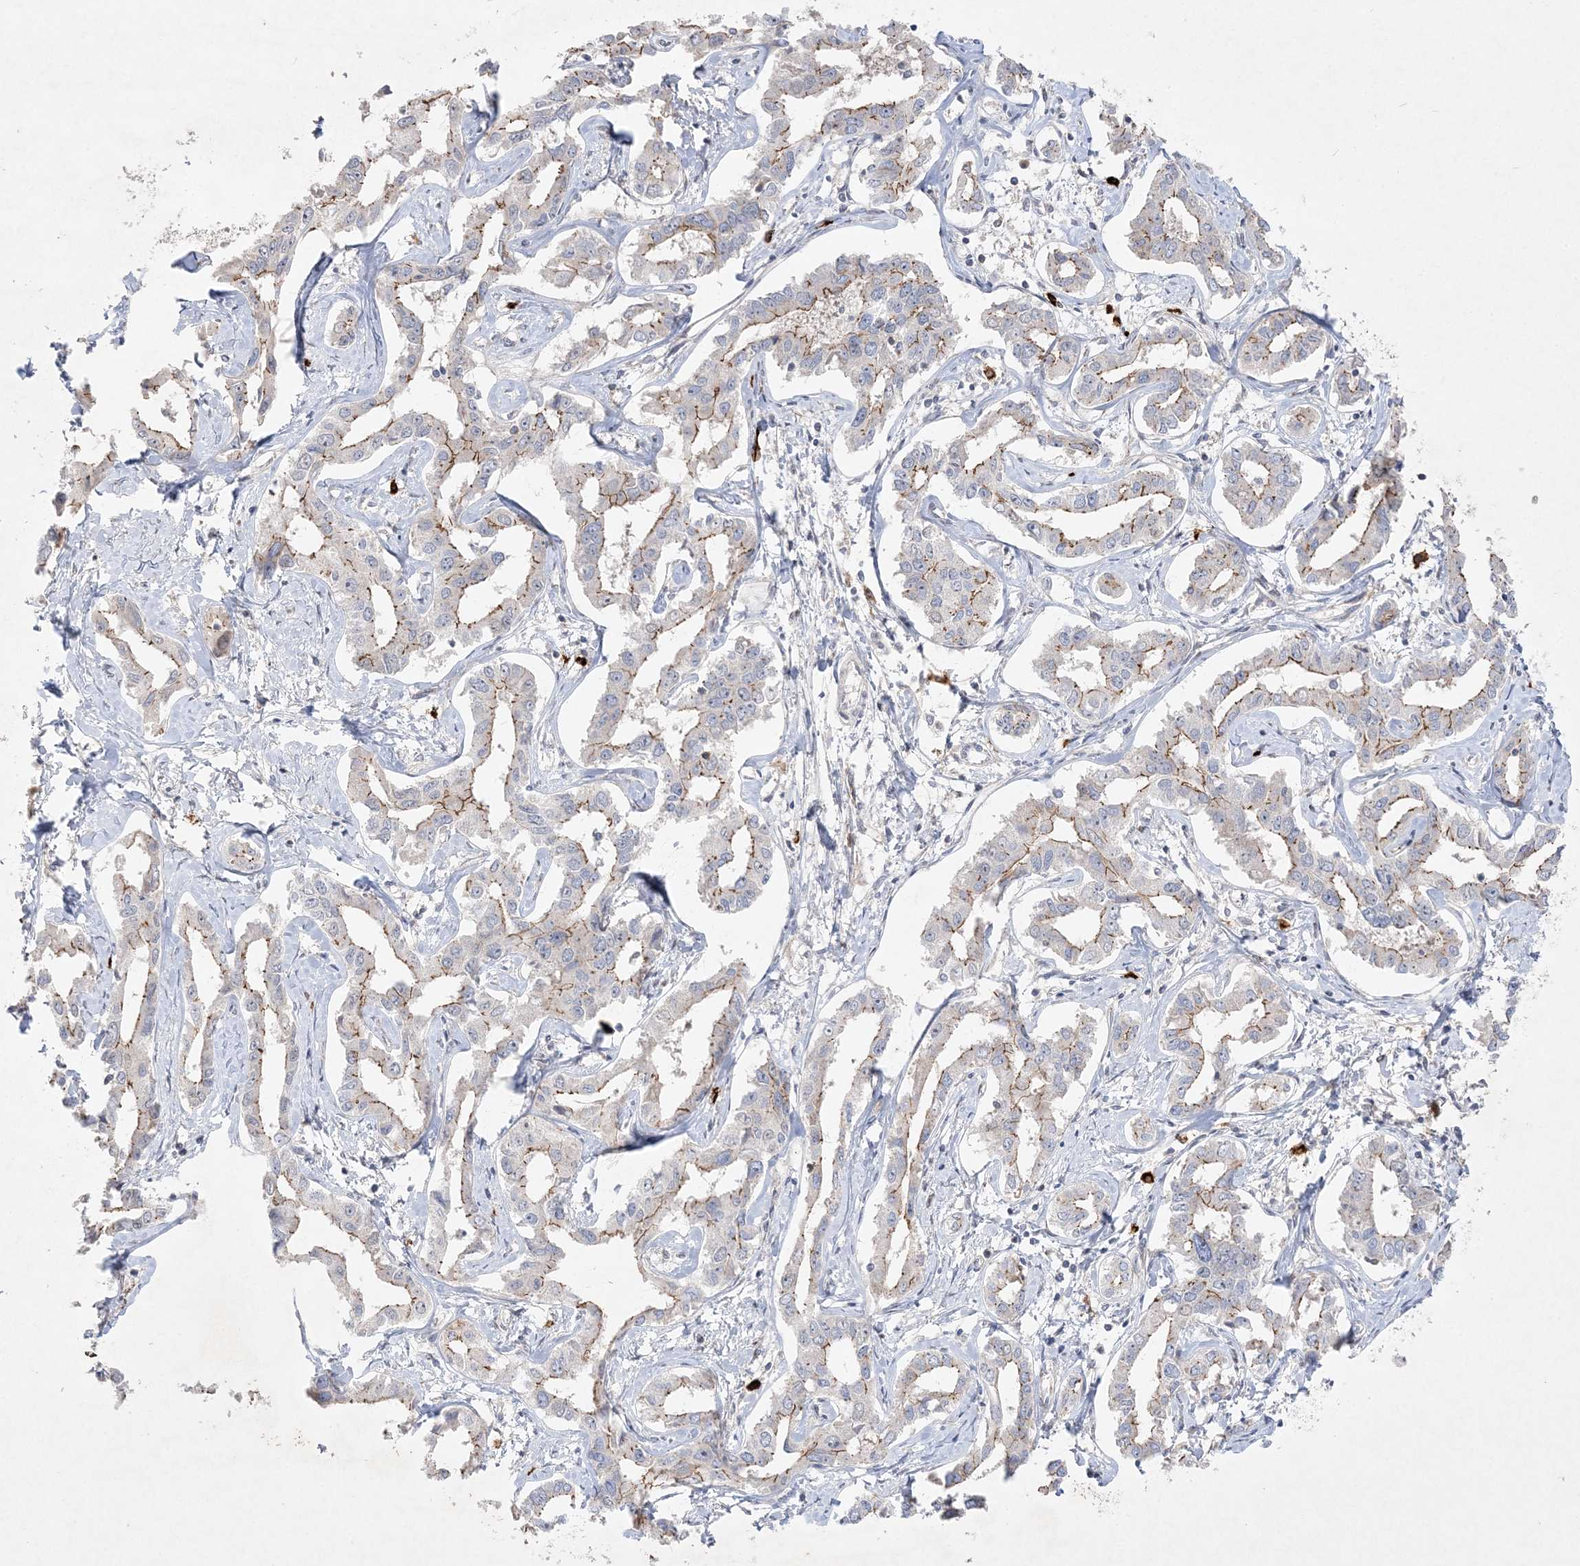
{"staining": {"intensity": "moderate", "quantity": "25%-75%", "location": "cytoplasmic/membranous"}, "tissue": "liver cancer", "cell_type": "Tumor cells", "image_type": "cancer", "snomed": [{"axis": "morphology", "description": "Cholangiocarcinoma"}, {"axis": "topography", "description": "Liver"}], "caption": "A micrograph showing moderate cytoplasmic/membranous staining in approximately 25%-75% of tumor cells in cholangiocarcinoma (liver), as visualized by brown immunohistochemical staining.", "gene": "CLNK", "patient": {"sex": "male", "age": 59}}